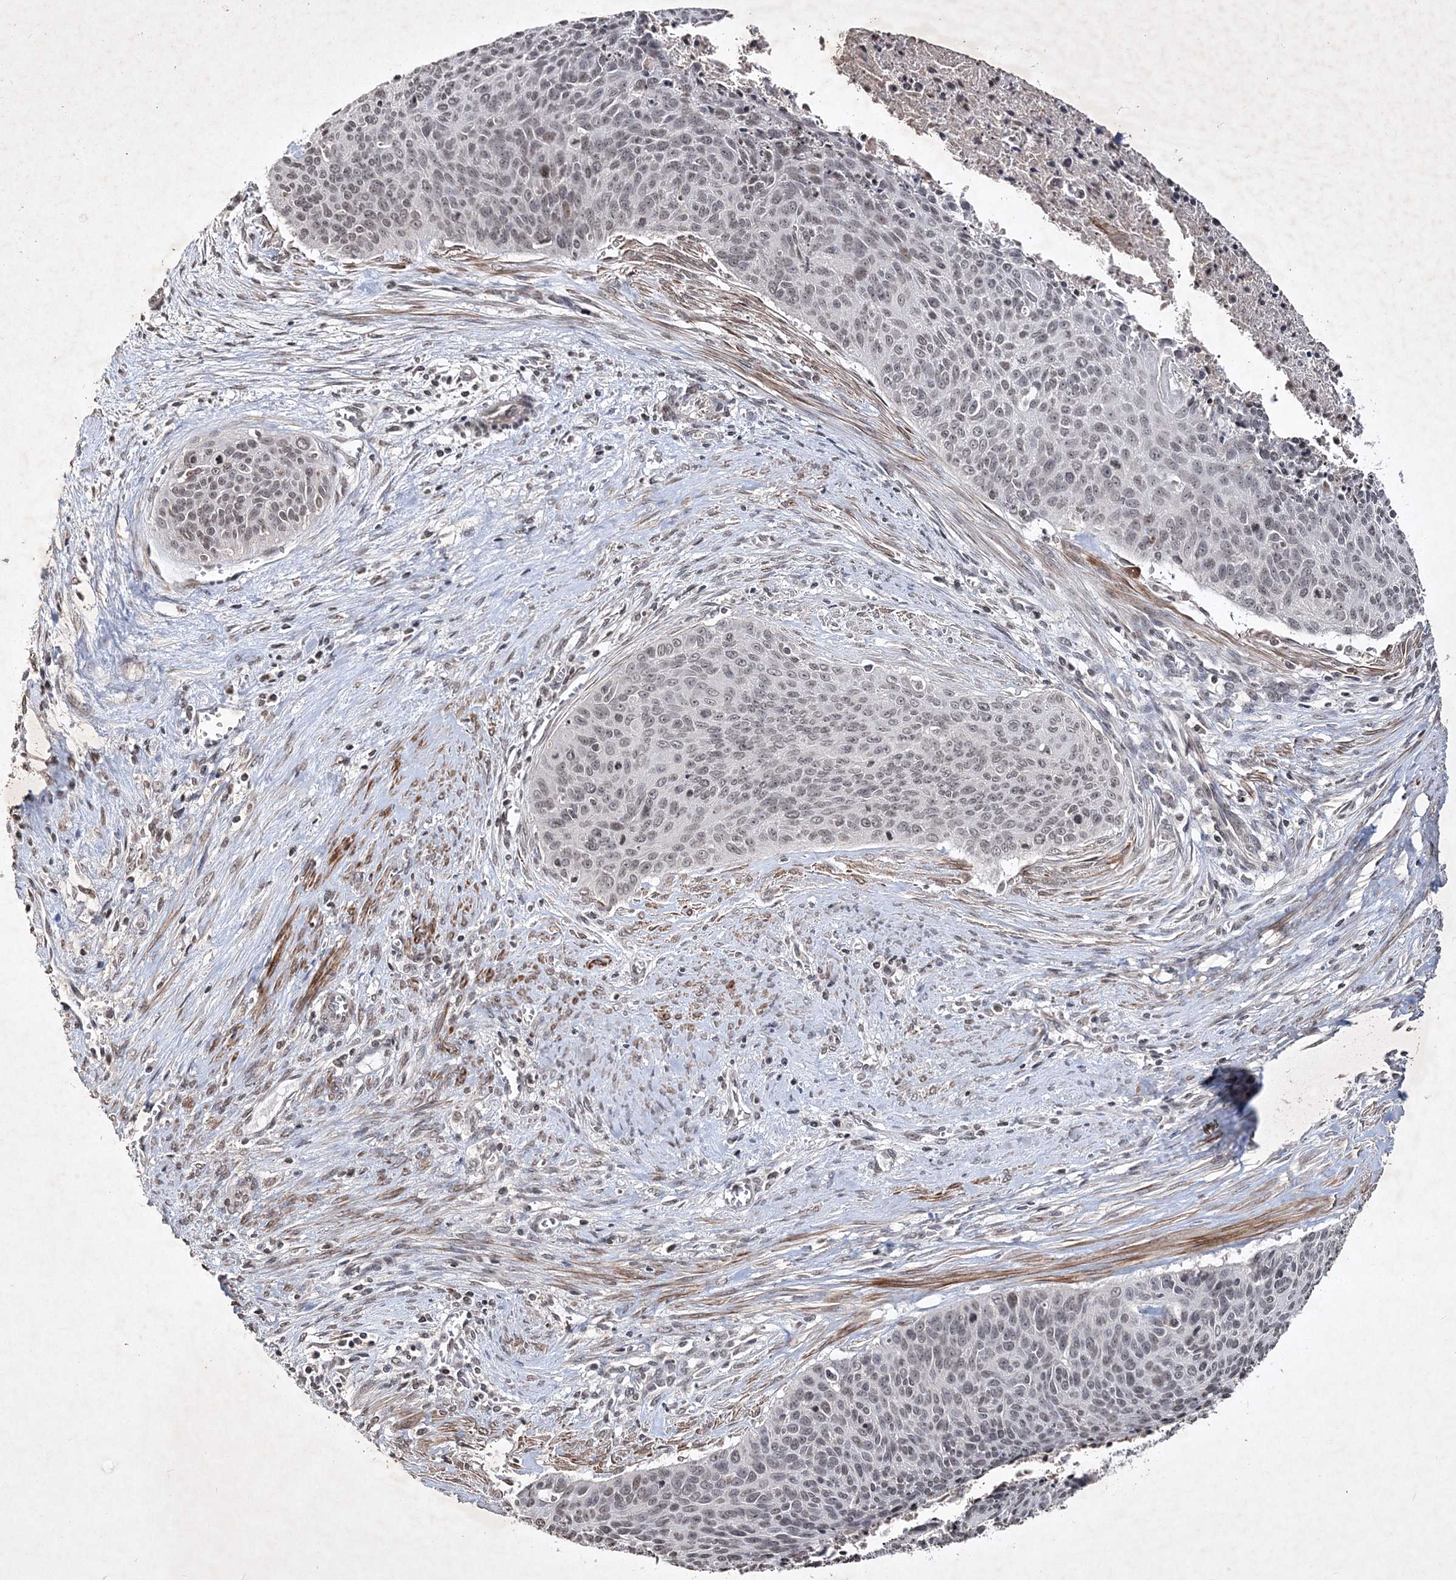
{"staining": {"intensity": "weak", "quantity": ">75%", "location": "nuclear"}, "tissue": "cervical cancer", "cell_type": "Tumor cells", "image_type": "cancer", "snomed": [{"axis": "morphology", "description": "Squamous cell carcinoma, NOS"}, {"axis": "topography", "description": "Cervix"}], "caption": "Protein staining shows weak nuclear staining in approximately >75% of tumor cells in squamous cell carcinoma (cervical). Nuclei are stained in blue.", "gene": "SOWAHB", "patient": {"sex": "female", "age": 55}}